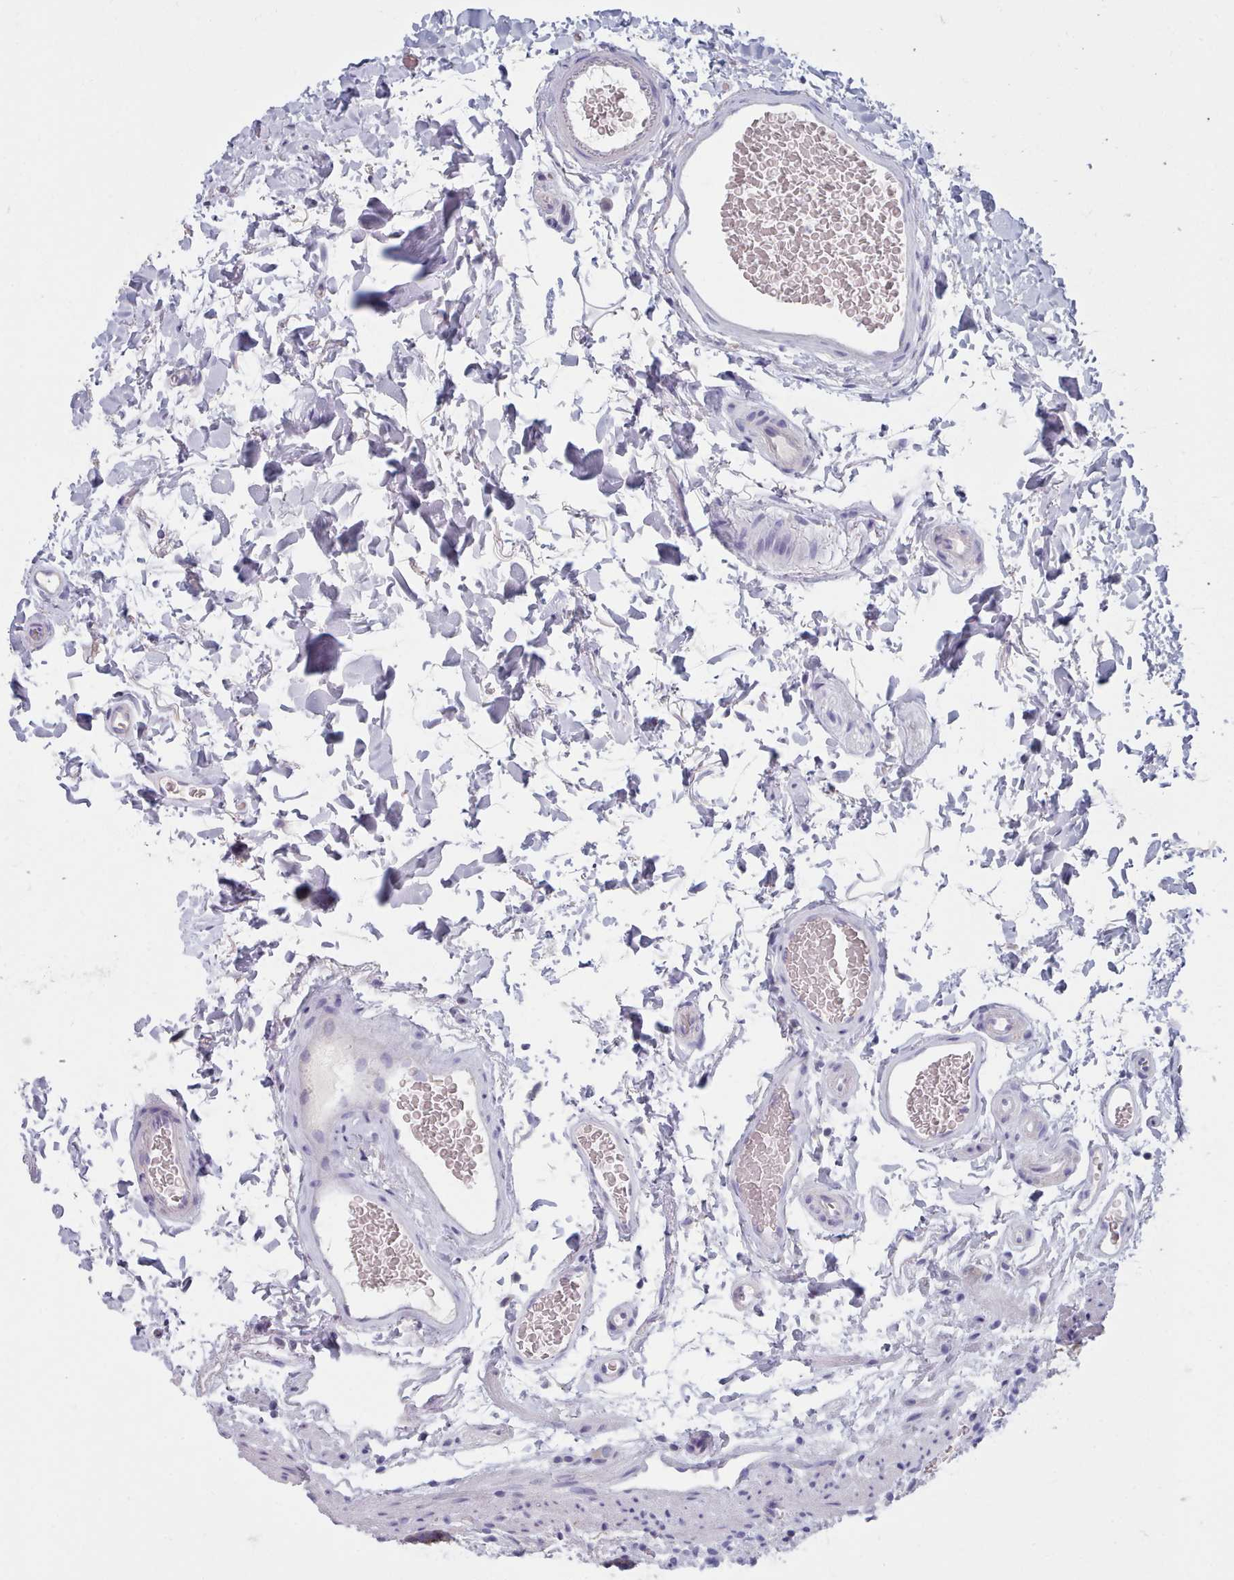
{"staining": {"intensity": "negative", "quantity": "none", "location": "none"}, "tissue": "colon", "cell_type": "Endothelial cells", "image_type": "normal", "snomed": [{"axis": "morphology", "description": "Normal tissue, NOS"}, {"axis": "topography", "description": "Colon"}], "caption": "IHC photomicrograph of unremarkable colon stained for a protein (brown), which exhibits no expression in endothelial cells. The staining was performed using DAB to visualize the protein expression in brown, while the nuclei were stained in blue with hematoxylin (Magnification: 20x).", "gene": "HAO1", "patient": {"sex": "female", "age": 82}}